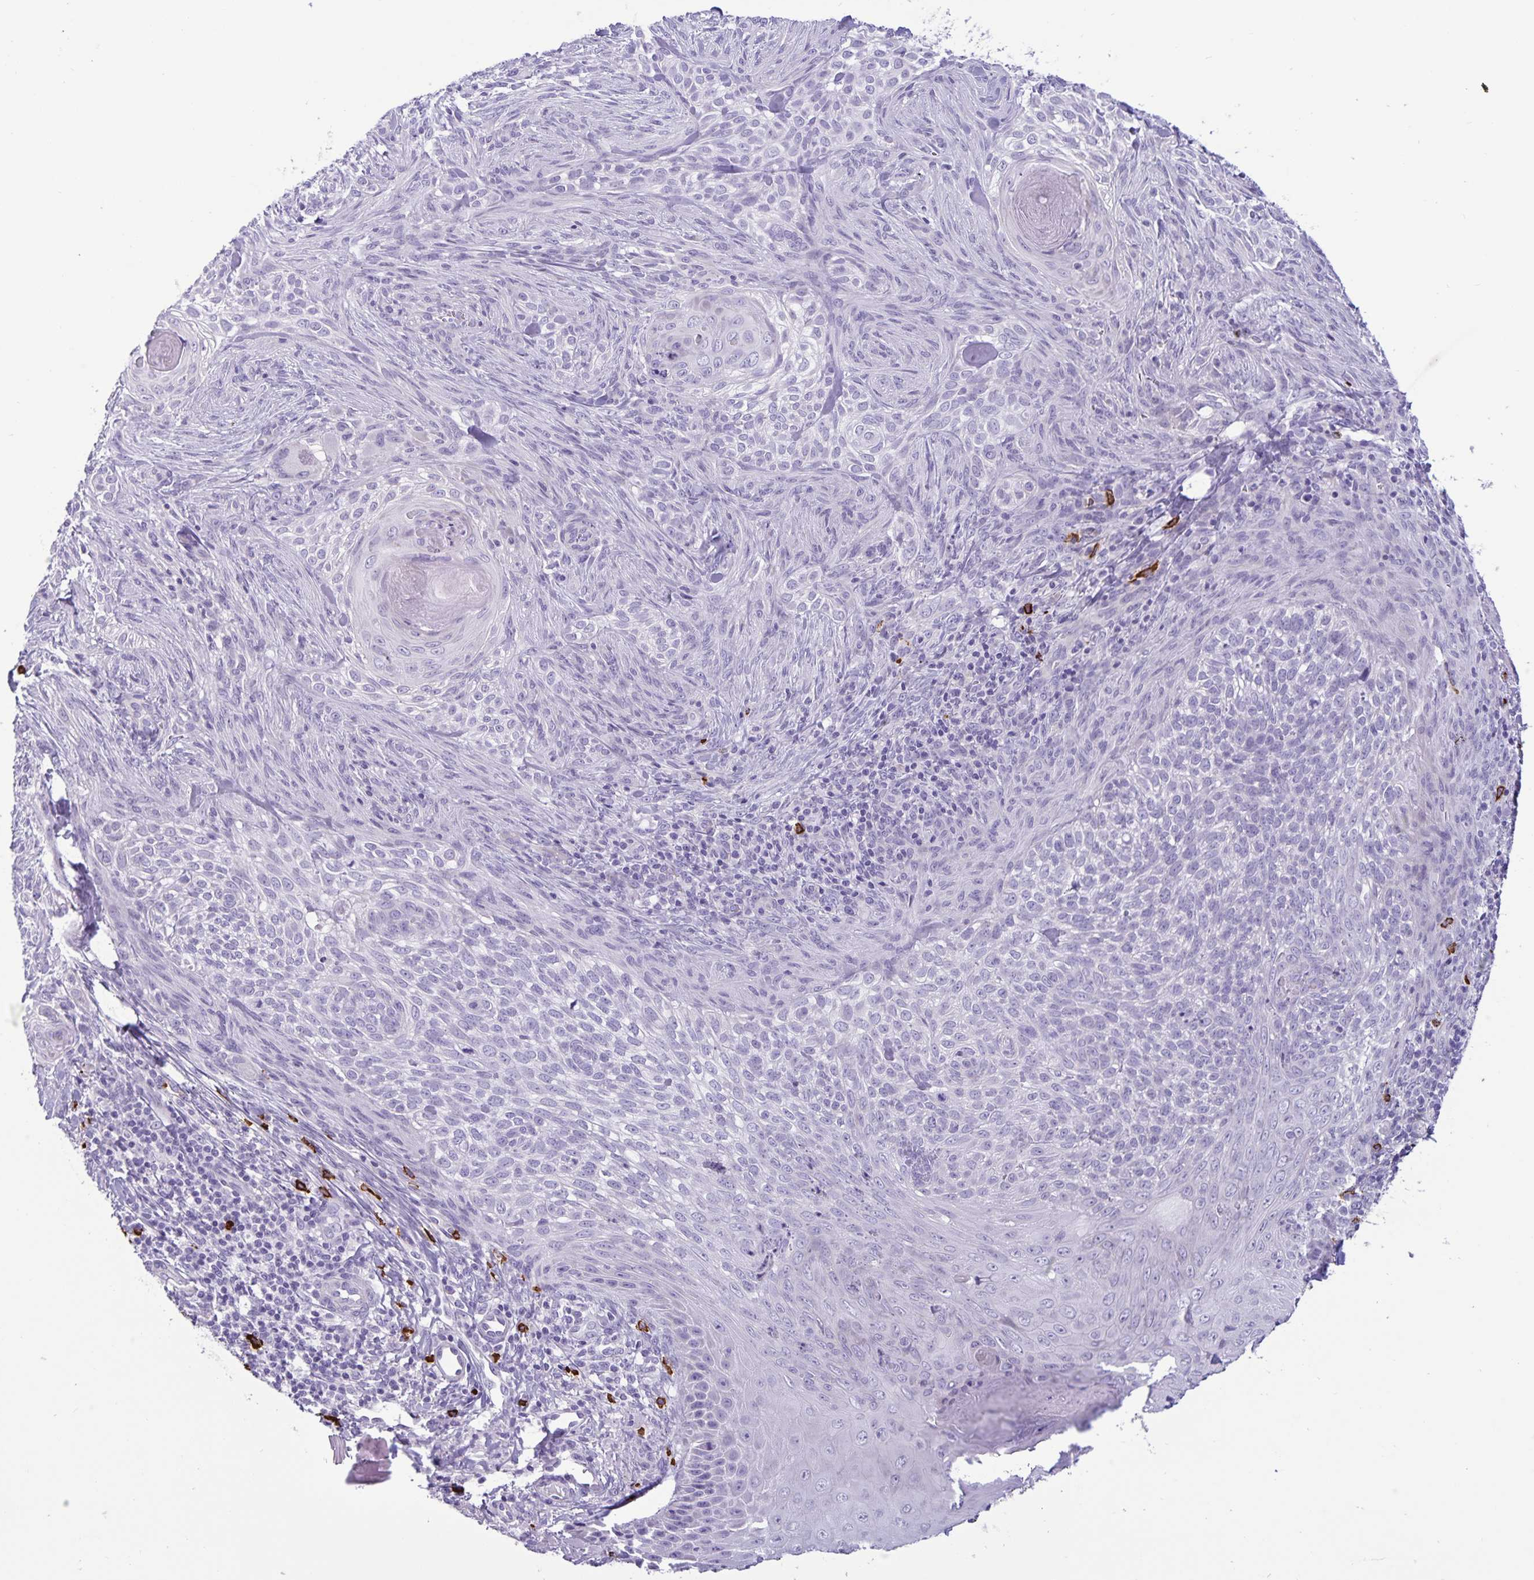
{"staining": {"intensity": "negative", "quantity": "none", "location": "none"}, "tissue": "skin cancer", "cell_type": "Tumor cells", "image_type": "cancer", "snomed": [{"axis": "morphology", "description": "Basal cell carcinoma"}, {"axis": "topography", "description": "Skin"}], "caption": "Micrograph shows no protein expression in tumor cells of skin cancer (basal cell carcinoma) tissue.", "gene": "IBTK", "patient": {"sex": "female", "age": 48}}